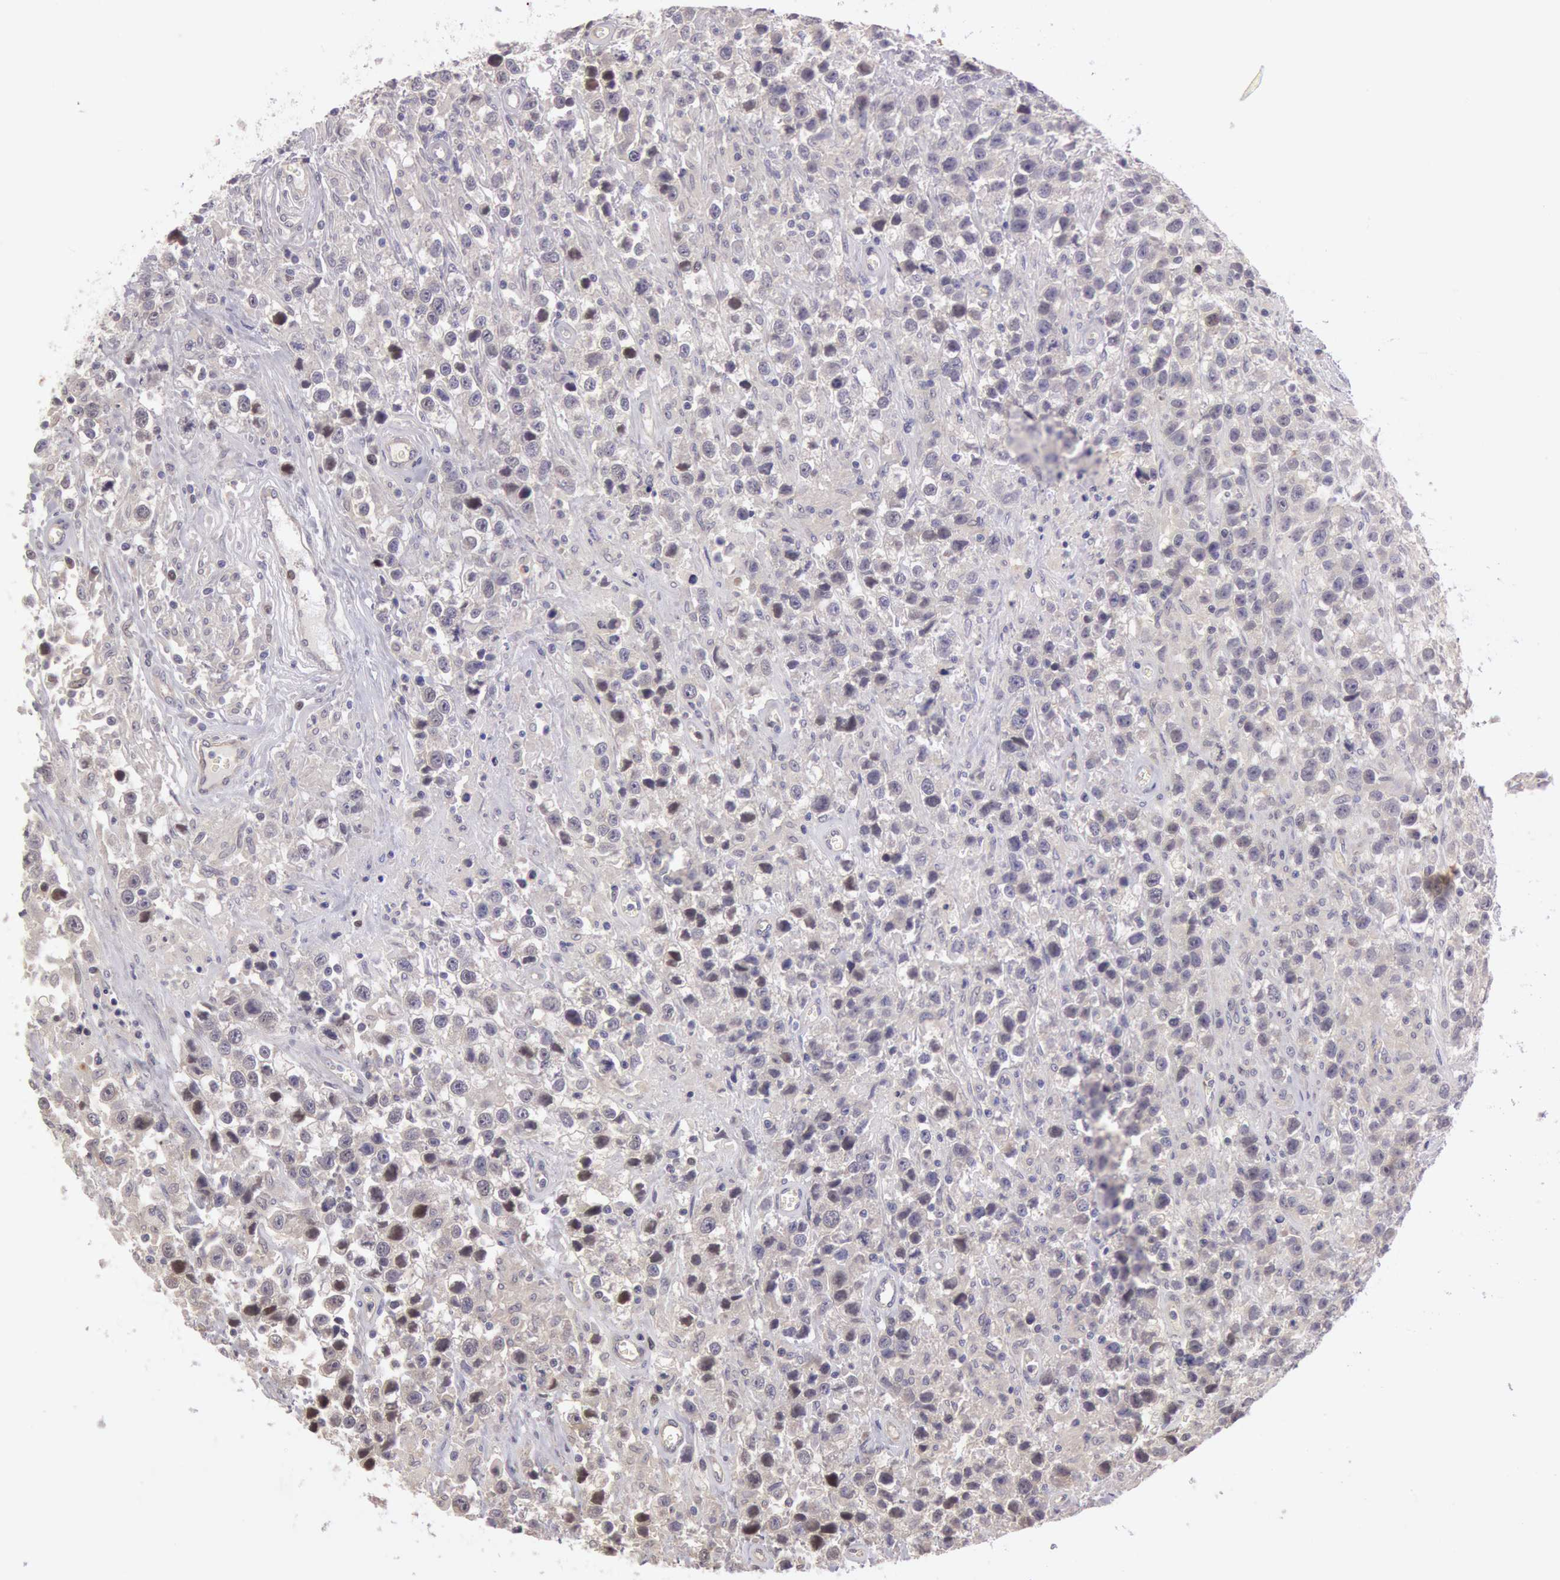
{"staining": {"intensity": "negative", "quantity": "none", "location": "none"}, "tissue": "testis cancer", "cell_type": "Tumor cells", "image_type": "cancer", "snomed": [{"axis": "morphology", "description": "Seminoma, NOS"}, {"axis": "topography", "description": "Testis"}], "caption": "Image shows no significant protein staining in tumor cells of testis cancer (seminoma).", "gene": "AMOTL1", "patient": {"sex": "male", "age": 43}}